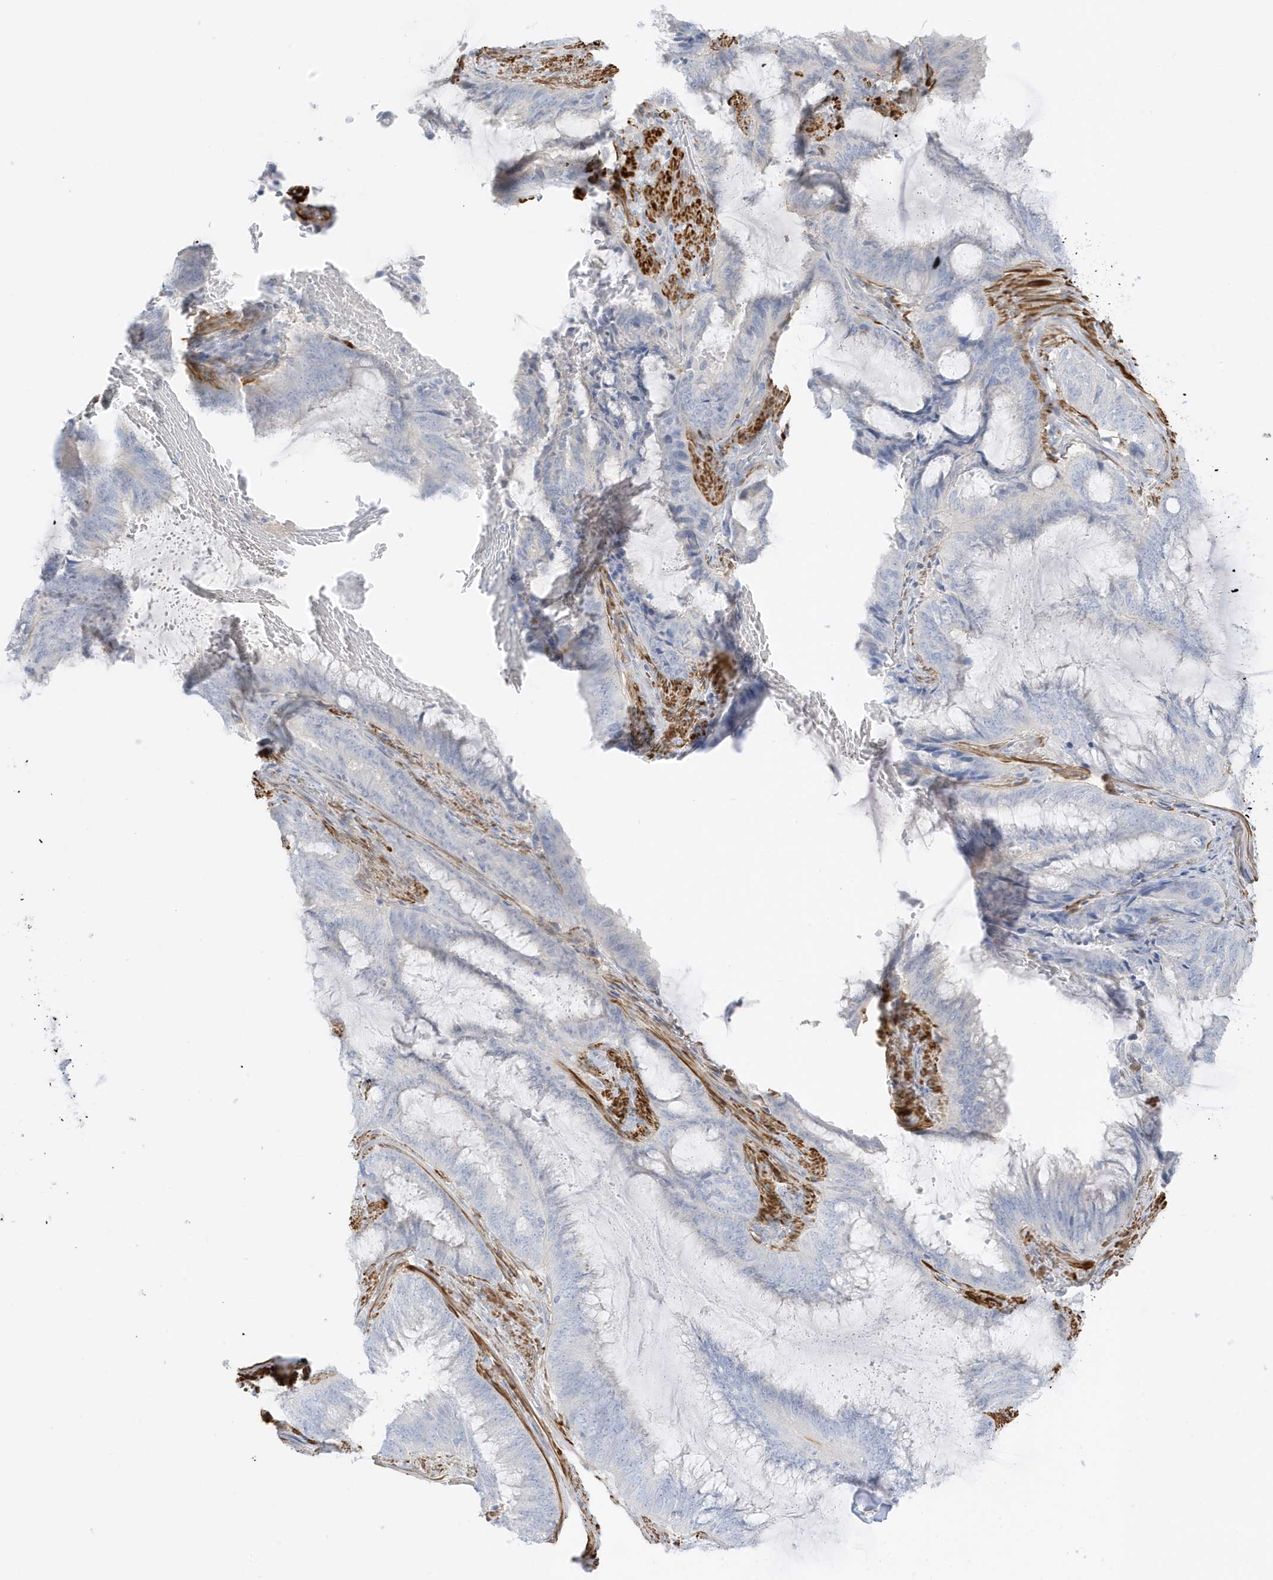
{"staining": {"intensity": "negative", "quantity": "none", "location": "none"}, "tissue": "endometrial cancer", "cell_type": "Tumor cells", "image_type": "cancer", "snomed": [{"axis": "morphology", "description": "Adenocarcinoma, NOS"}, {"axis": "topography", "description": "Endometrium"}], "caption": "Immunohistochemical staining of endometrial cancer shows no significant positivity in tumor cells.", "gene": "SLC22A13", "patient": {"sex": "female", "age": 51}}